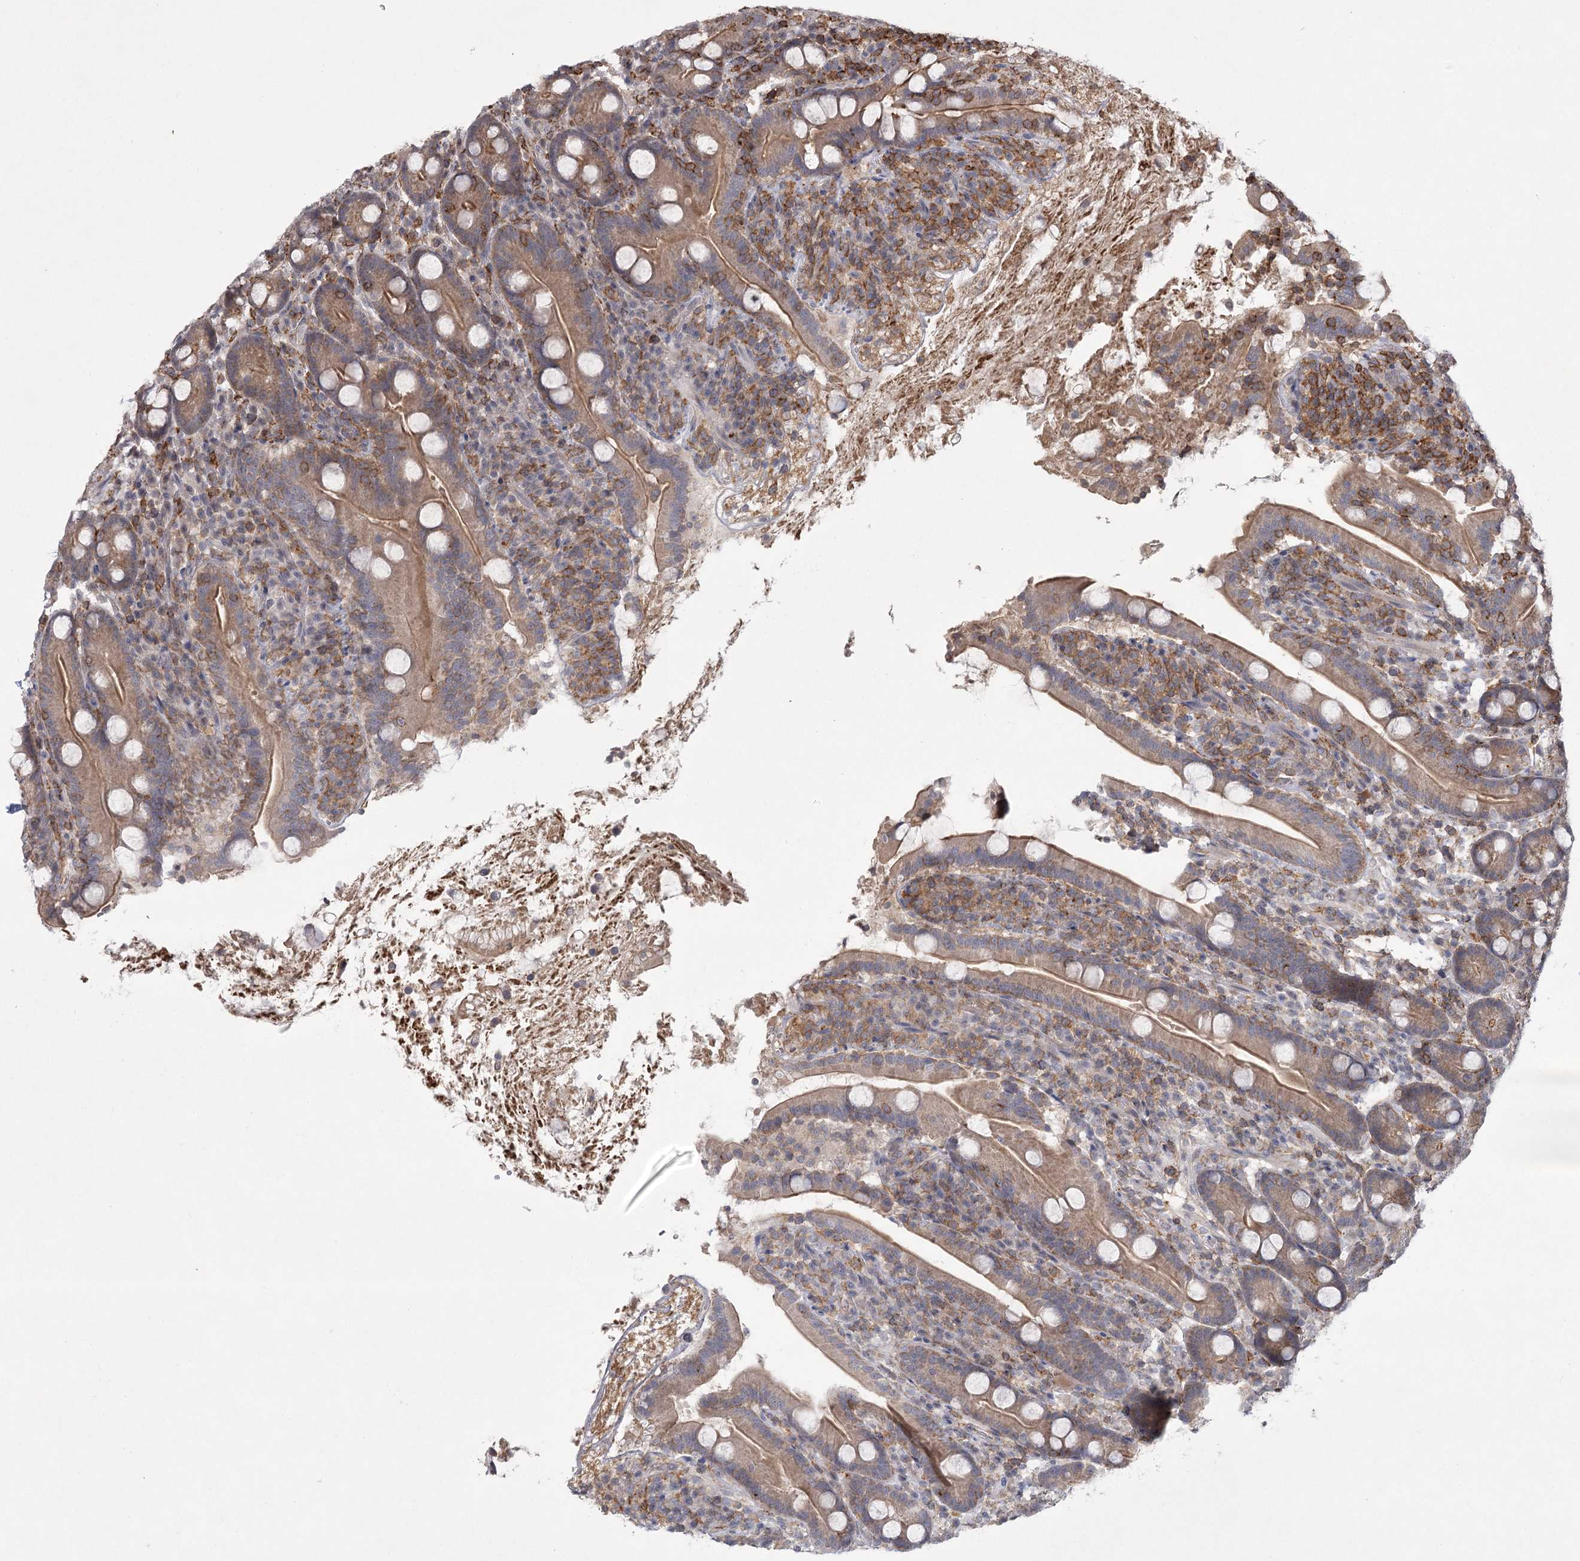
{"staining": {"intensity": "moderate", "quantity": "25%-75%", "location": "cytoplasmic/membranous"}, "tissue": "duodenum", "cell_type": "Glandular cells", "image_type": "normal", "snomed": [{"axis": "morphology", "description": "Normal tissue, NOS"}, {"axis": "topography", "description": "Duodenum"}], "caption": "The immunohistochemical stain highlights moderate cytoplasmic/membranous staining in glandular cells of benign duodenum. (DAB (3,3'-diaminobenzidine) IHC with brightfield microscopy, high magnification).", "gene": "MEPE", "patient": {"sex": "male", "age": 35}}